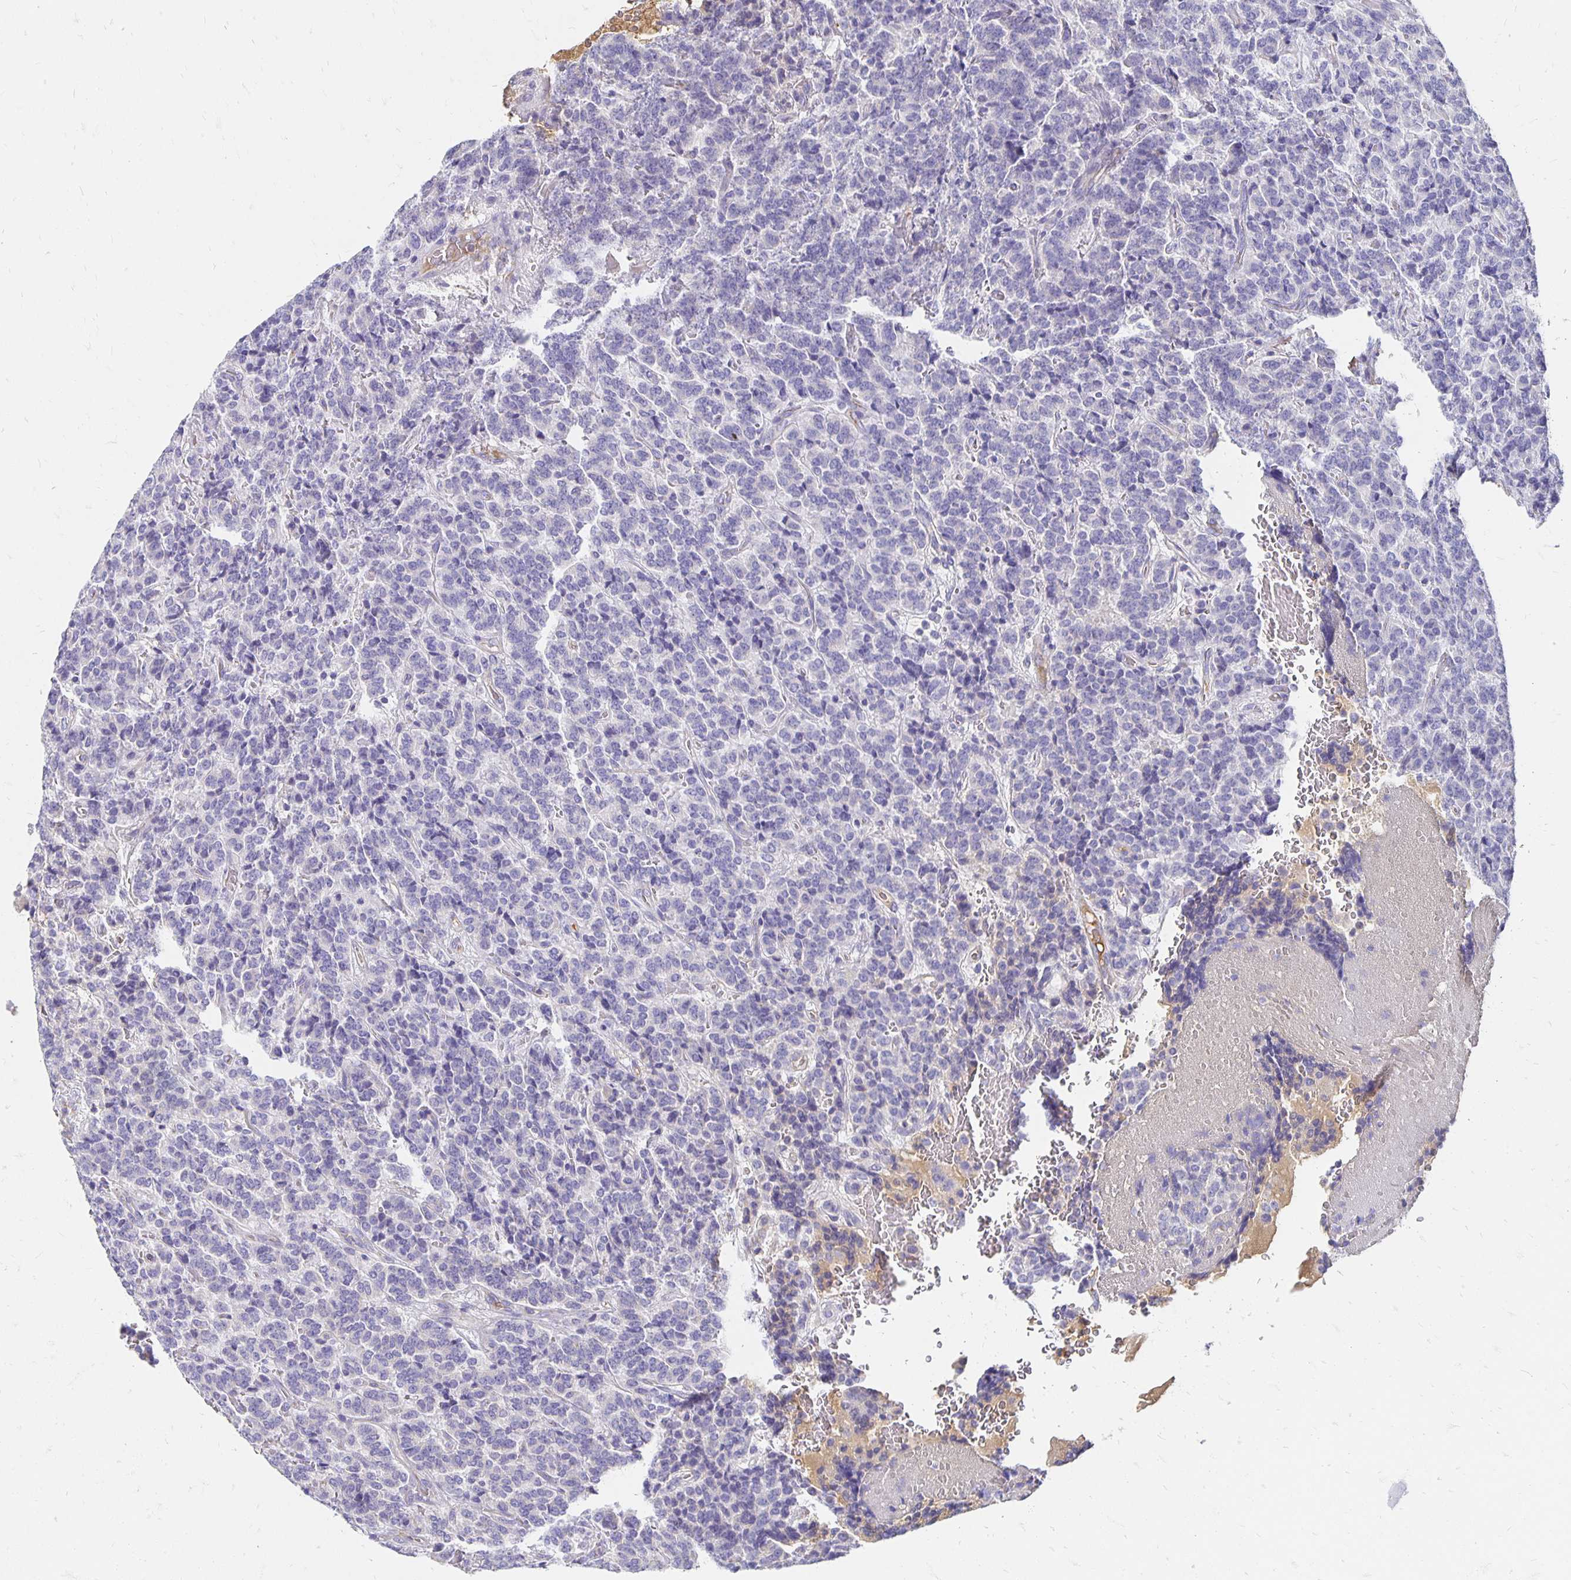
{"staining": {"intensity": "negative", "quantity": "none", "location": "none"}, "tissue": "carcinoid", "cell_type": "Tumor cells", "image_type": "cancer", "snomed": [{"axis": "morphology", "description": "Carcinoid, malignant, NOS"}, {"axis": "topography", "description": "Pancreas"}], "caption": "DAB immunohistochemical staining of human carcinoid reveals no significant staining in tumor cells. The staining is performed using DAB (3,3'-diaminobenzidine) brown chromogen with nuclei counter-stained in using hematoxylin.", "gene": "APOB", "patient": {"sex": "male", "age": 36}}